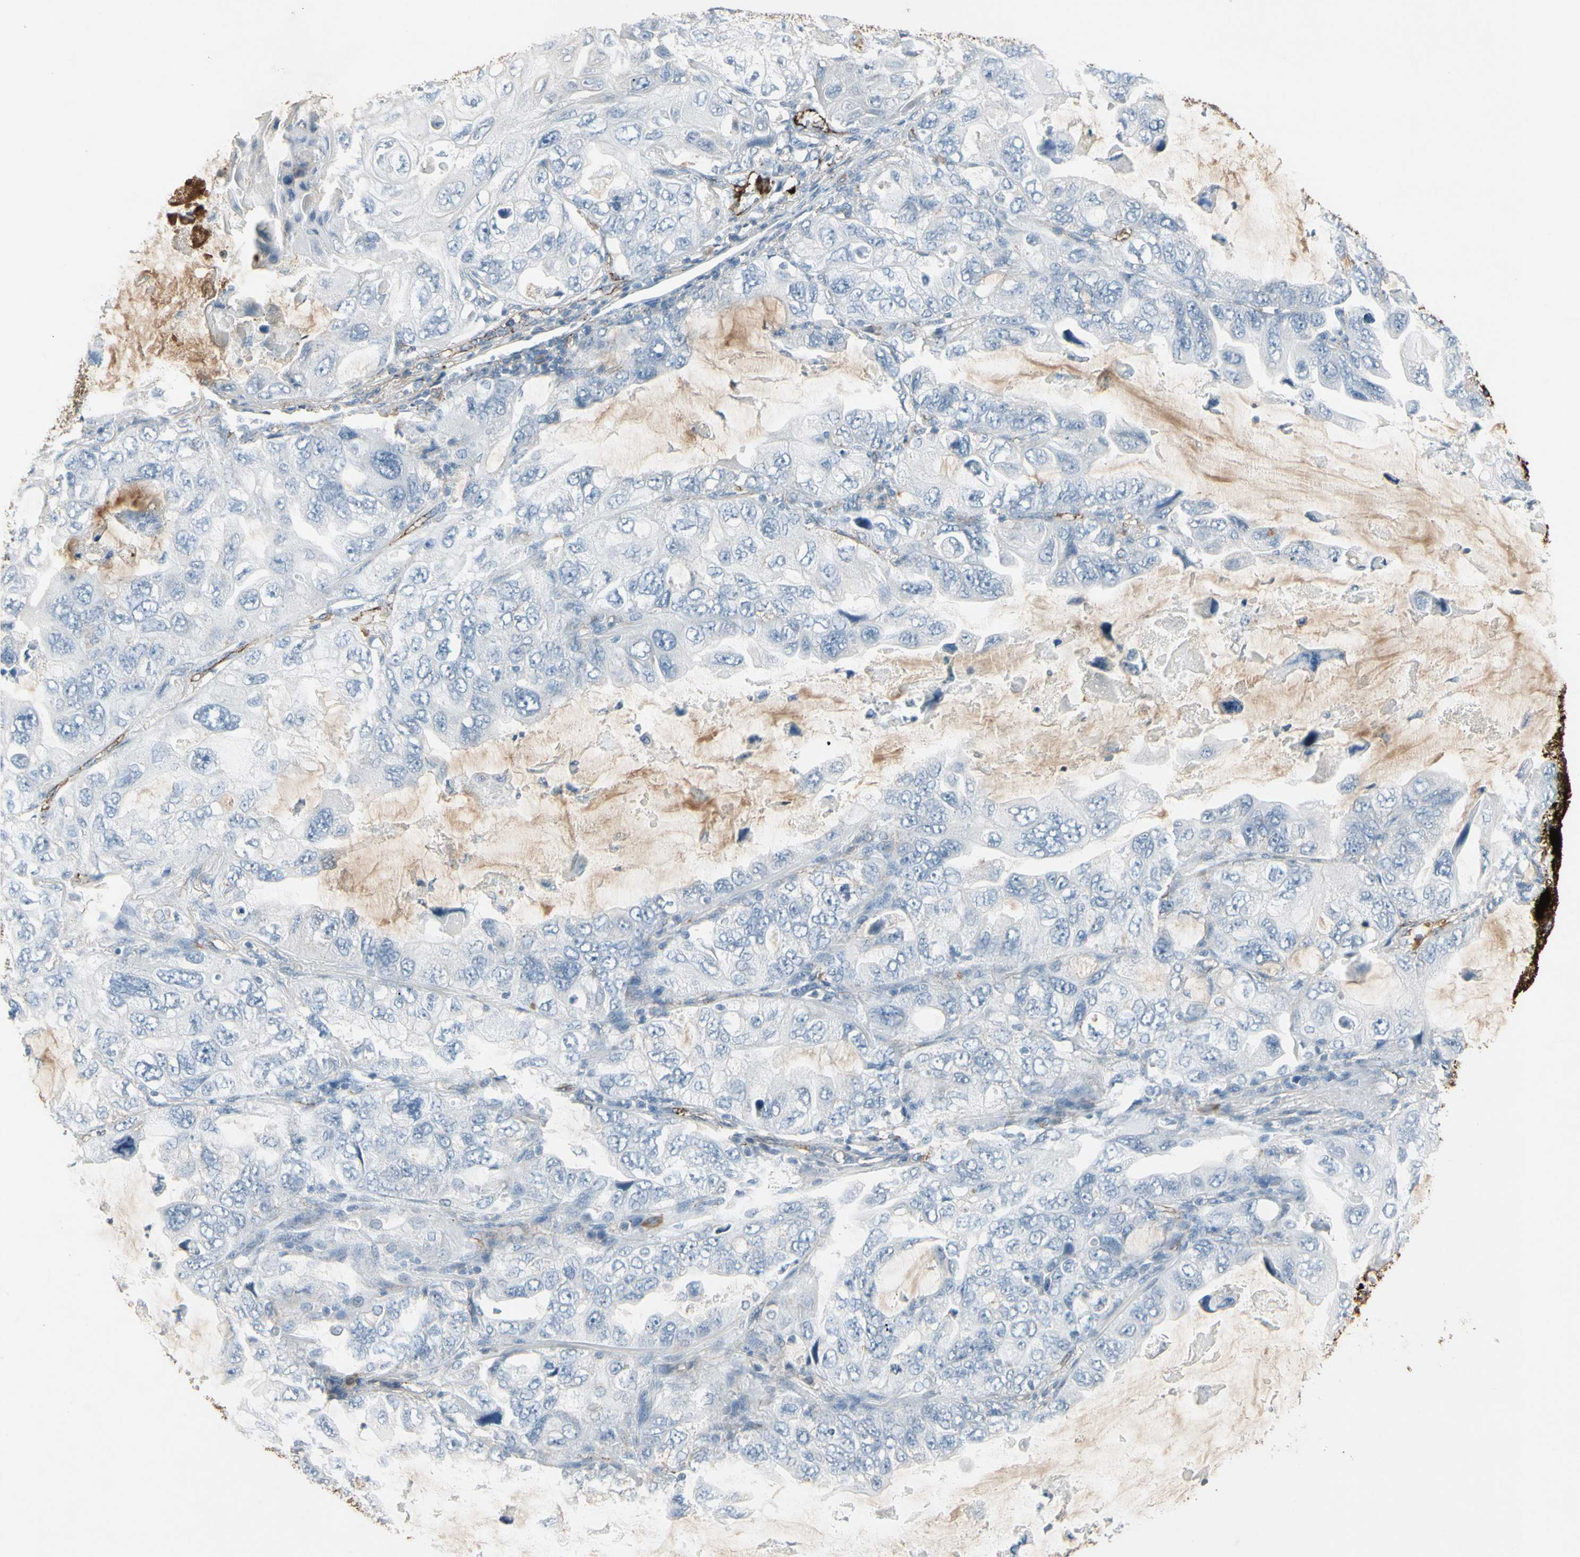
{"staining": {"intensity": "negative", "quantity": "none", "location": "none"}, "tissue": "lung cancer", "cell_type": "Tumor cells", "image_type": "cancer", "snomed": [{"axis": "morphology", "description": "Squamous cell carcinoma, NOS"}, {"axis": "topography", "description": "Lung"}], "caption": "An image of squamous cell carcinoma (lung) stained for a protein reveals no brown staining in tumor cells.", "gene": "IGHM", "patient": {"sex": "female", "age": 73}}